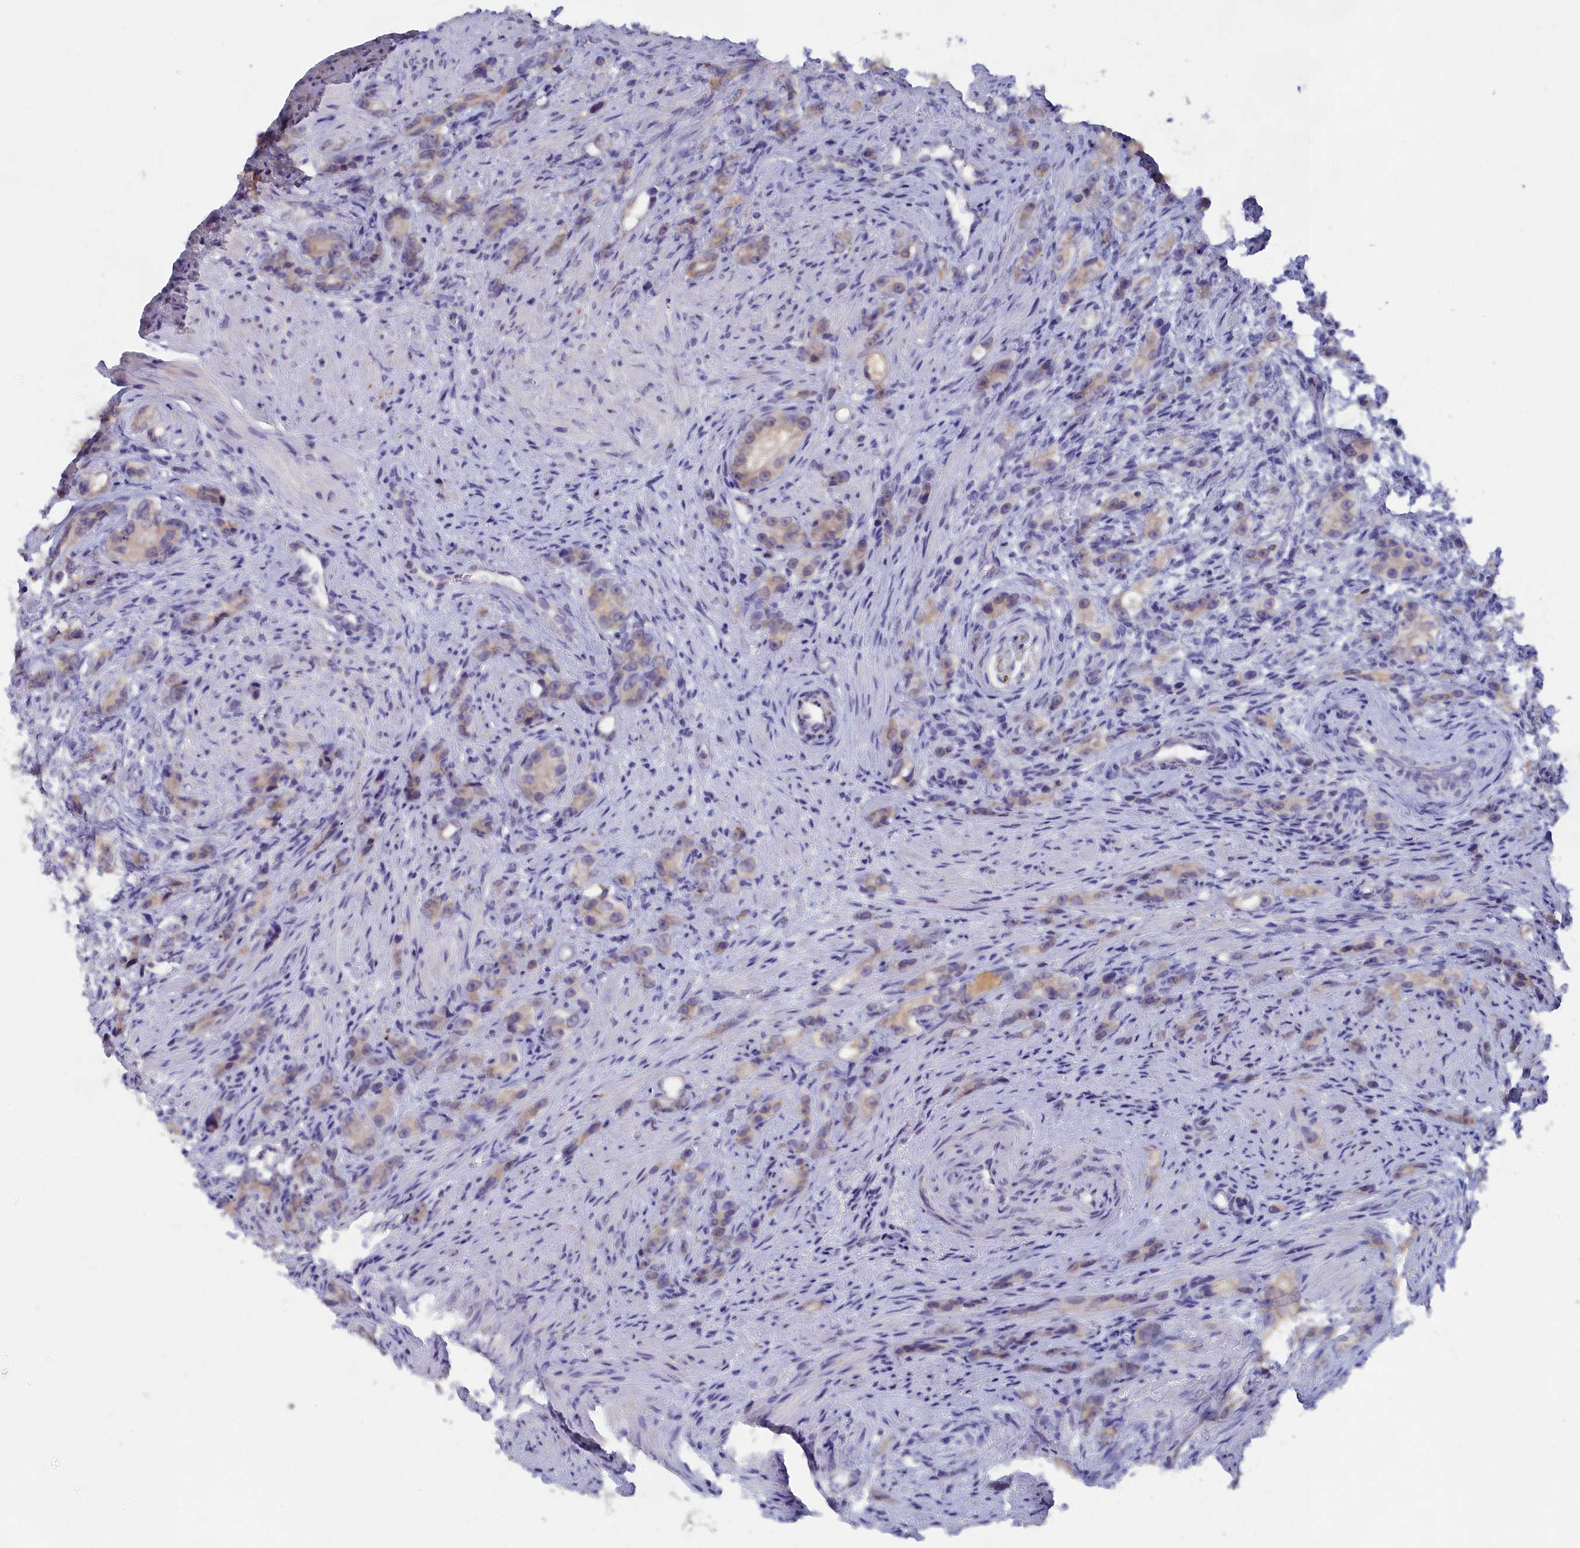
{"staining": {"intensity": "weak", "quantity": "25%-75%", "location": "cytoplasmic/membranous"}, "tissue": "prostate cancer", "cell_type": "Tumor cells", "image_type": "cancer", "snomed": [{"axis": "morphology", "description": "Adenocarcinoma, High grade"}, {"axis": "topography", "description": "Prostate"}], "caption": "Immunohistochemical staining of prostate high-grade adenocarcinoma shows weak cytoplasmic/membranous protein staining in about 25%-75% of tumor cells. (DAB (3,3'-diaminobenzidine) = brown stain, brightfield microscopy at high magnification).", "gene": "LRIF1", "patient": {"sex": "male", "age": 63}}